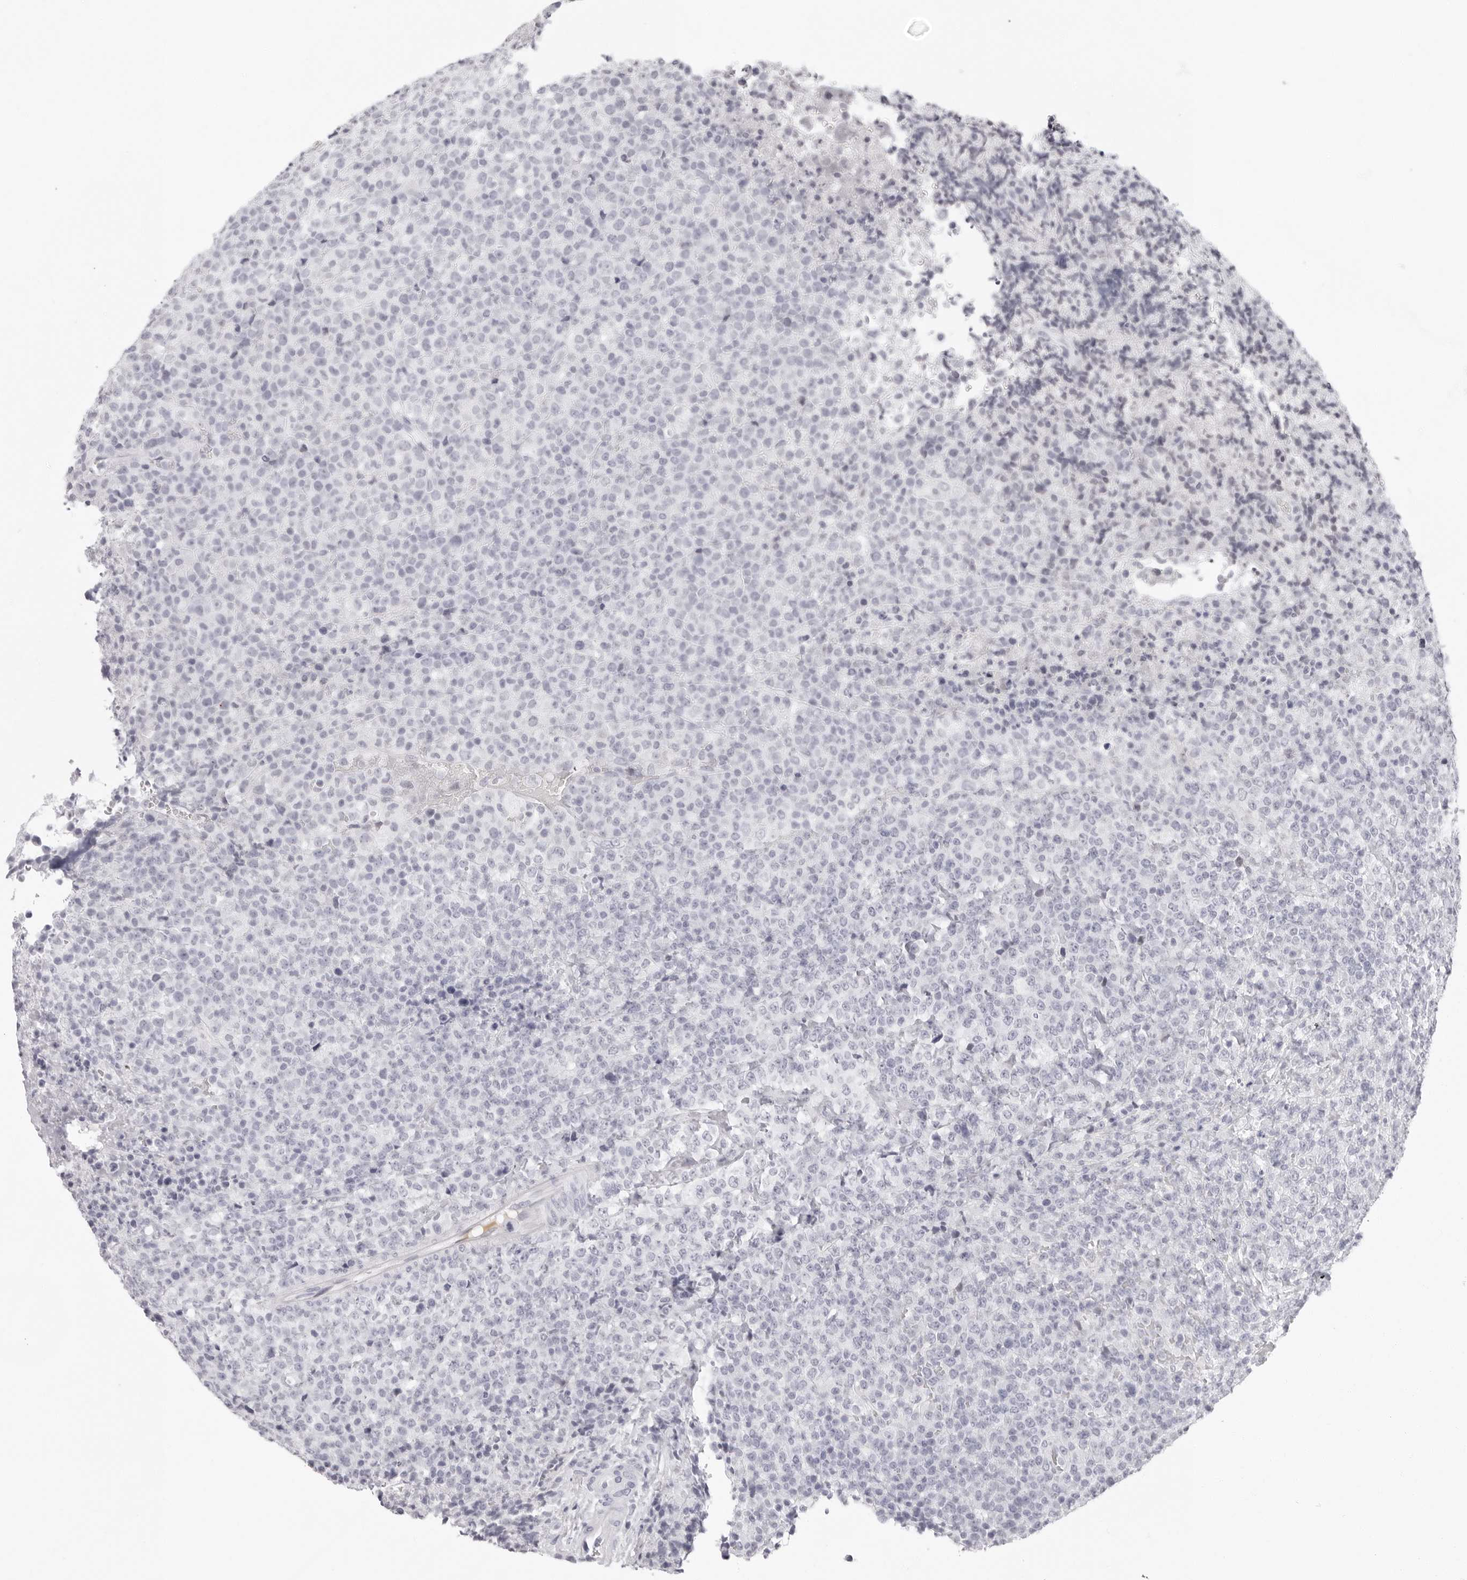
{"staining": {"intensity": "negative", "quantity": "none", "location": "none"}, "tissue": "lymphoma", "cell_type": "Tumor cells", "image_type": "cancer", "snomed": [{"axis": "morphology", "description": "Malignant lymphoma, non-Hodgkin's type, High grade"}, {"axis": "topography", "description": "Lymph node"}], "caption": "Immunohistochemistry image of neoplastic tissue: human malignant lymphoma, non-Hodgkin's type (high-grade) stained with DAB (3,3'-diaminobenzidine) reveals no significant protein positivity in tumor cells.", "gene": "CST5", "patient": {"sex": "male", "age": 13}}